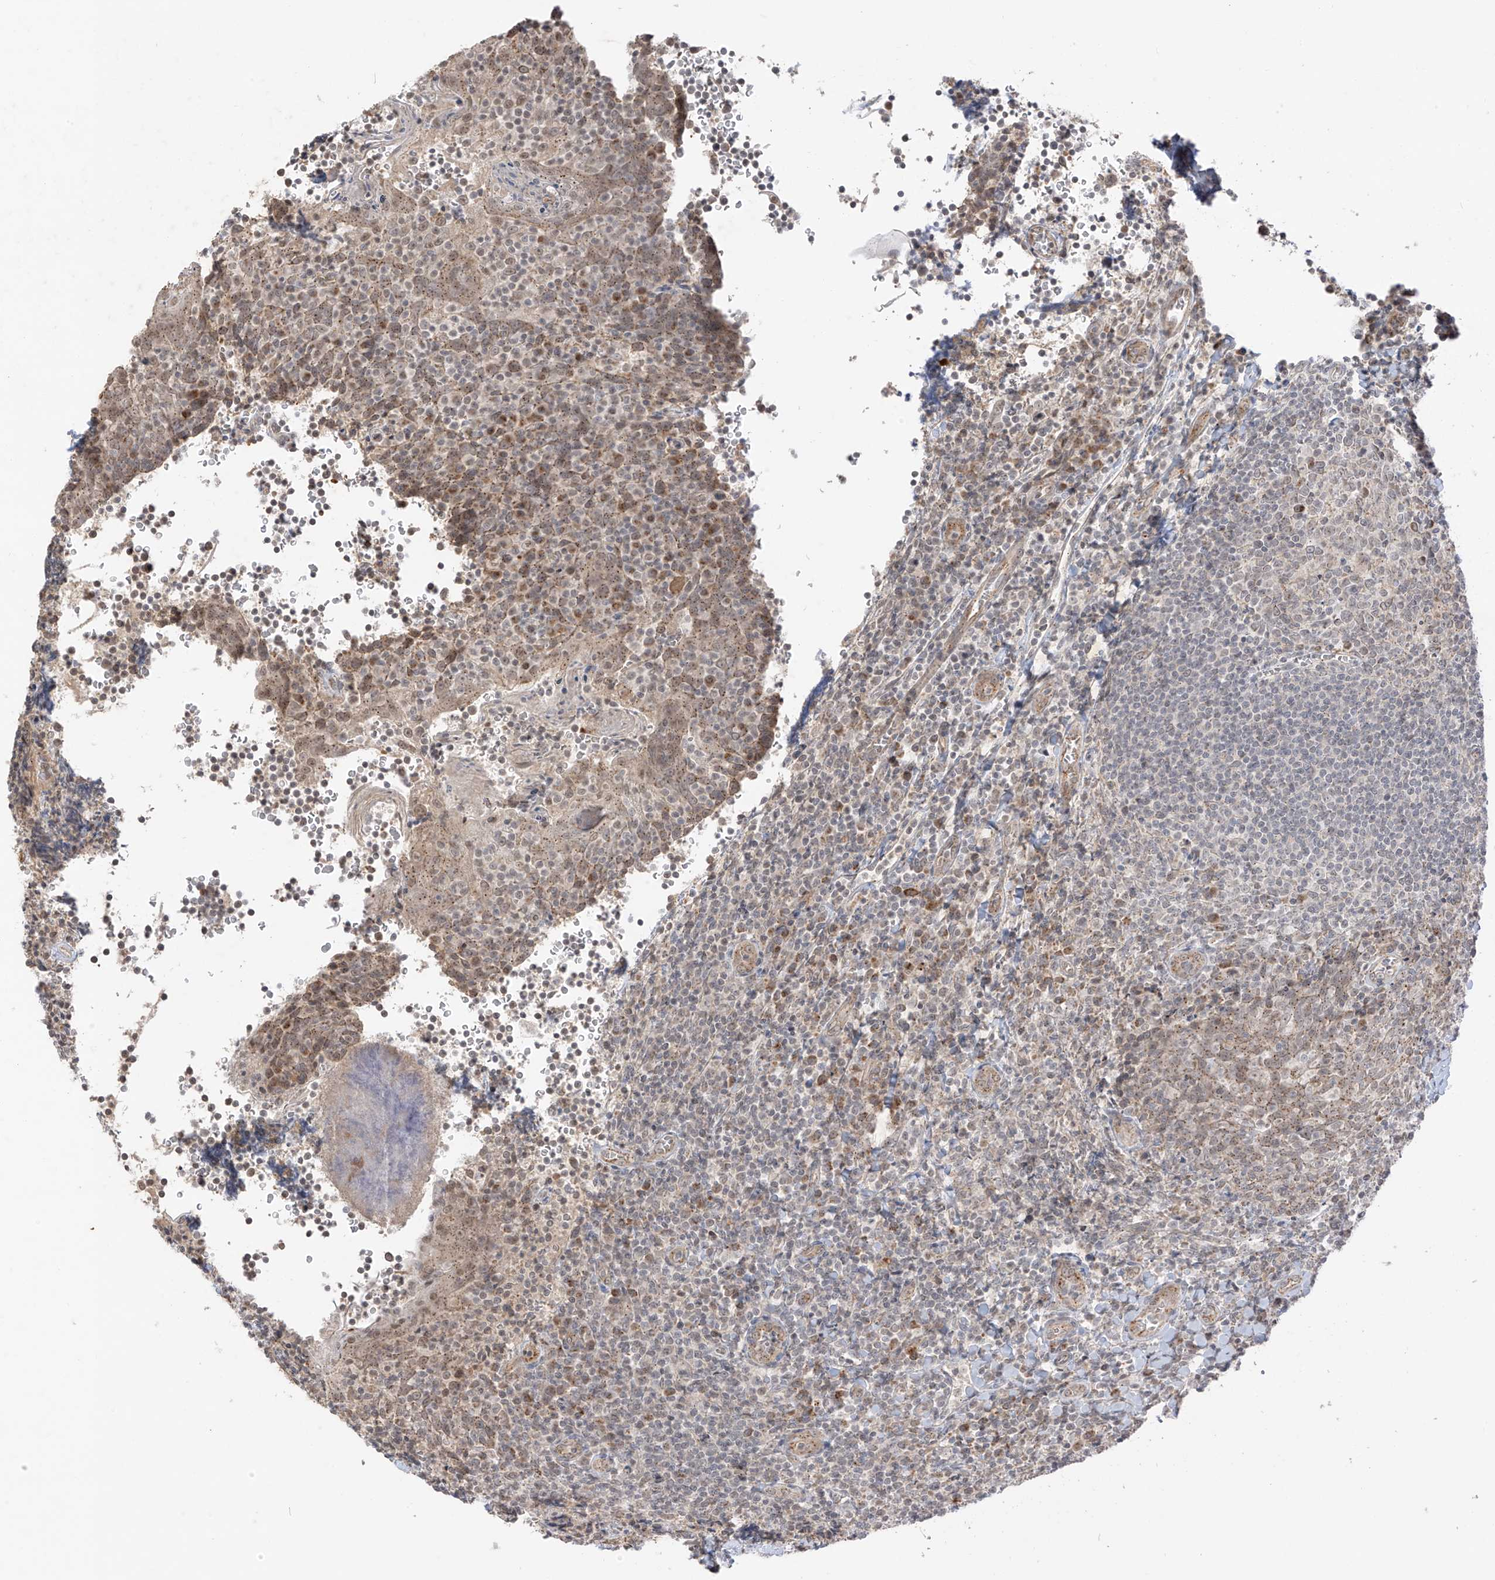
{"staining": {"intensity": "moderate", "quantity": "<25%", "location": "cytoplasmic/membranous"}, "tissue": "tonsil", "cell_type": "Germinal center cells", "image_type": "normal", "snomed": [{"axis": "morphology", "description": "Normal tissue, NOS"}, {"axis": "topography", "description": "Tonsil"}], "caption": "Tonsil stained for a protein (brown) displays moderate cytoplasmic/membranous positive positivity in about <25% of germinal center cells.", "gene": "N4BP3", "patient": {"sex": "male", "age": 27}}